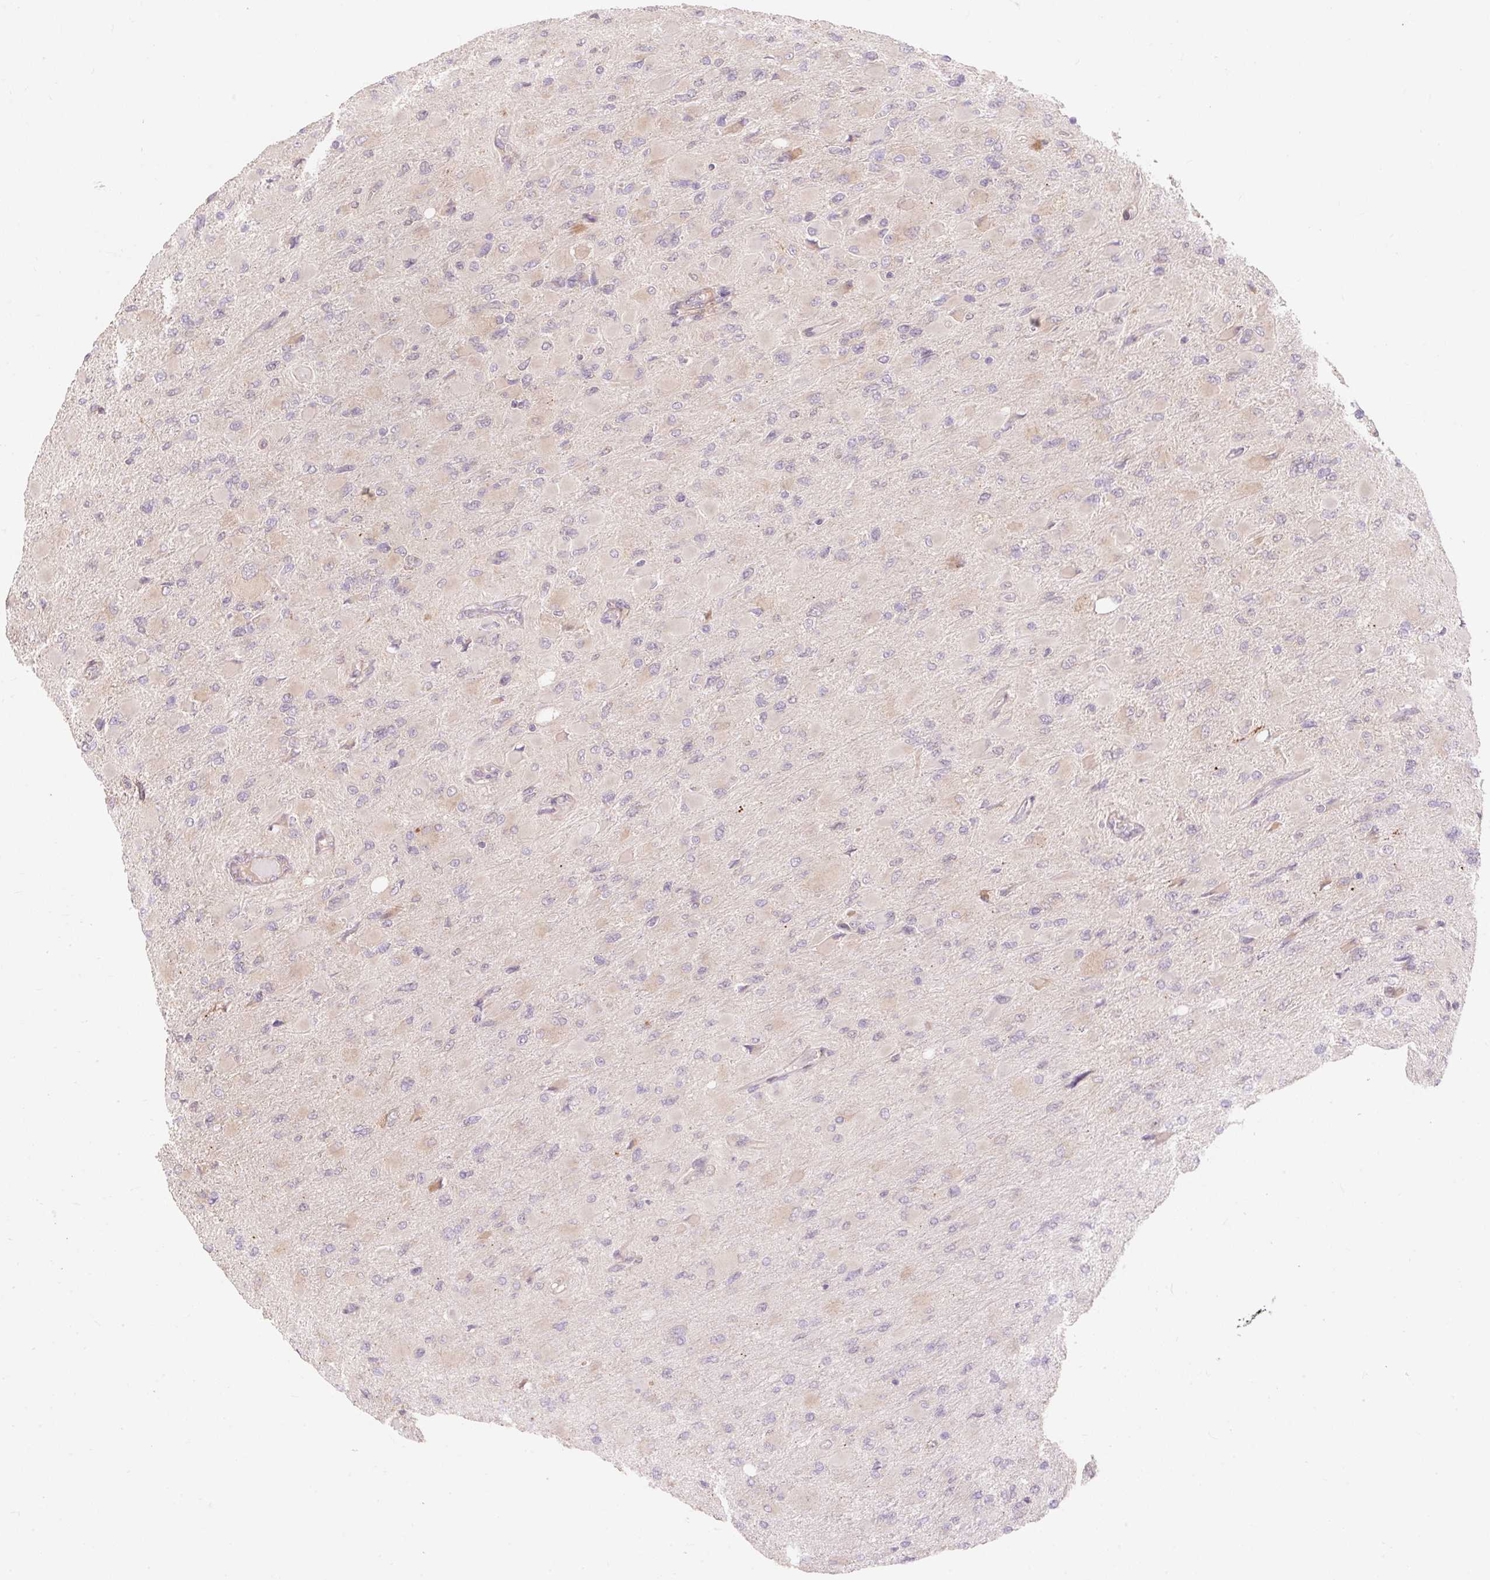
{"staining": {"intensity": "weak", "quantity": "<25%", "location": "cytoplasmic/membranous"}, "tissue": "glioma", "cell_type": "Tumor cells", "image_type": "cancer", "snomed": [{"axis": "morphology", "description": "Glioma, malignant, High grade"}, {"axis": "topography", "description": "Cerebral cortex"}], "caption": "Immunohistochemical staining of human high-grade glioma (malignant) displays no significant expression in tumor cells.", "gene": "EMC10", "patient": {"sex": "female", "age": 36}}